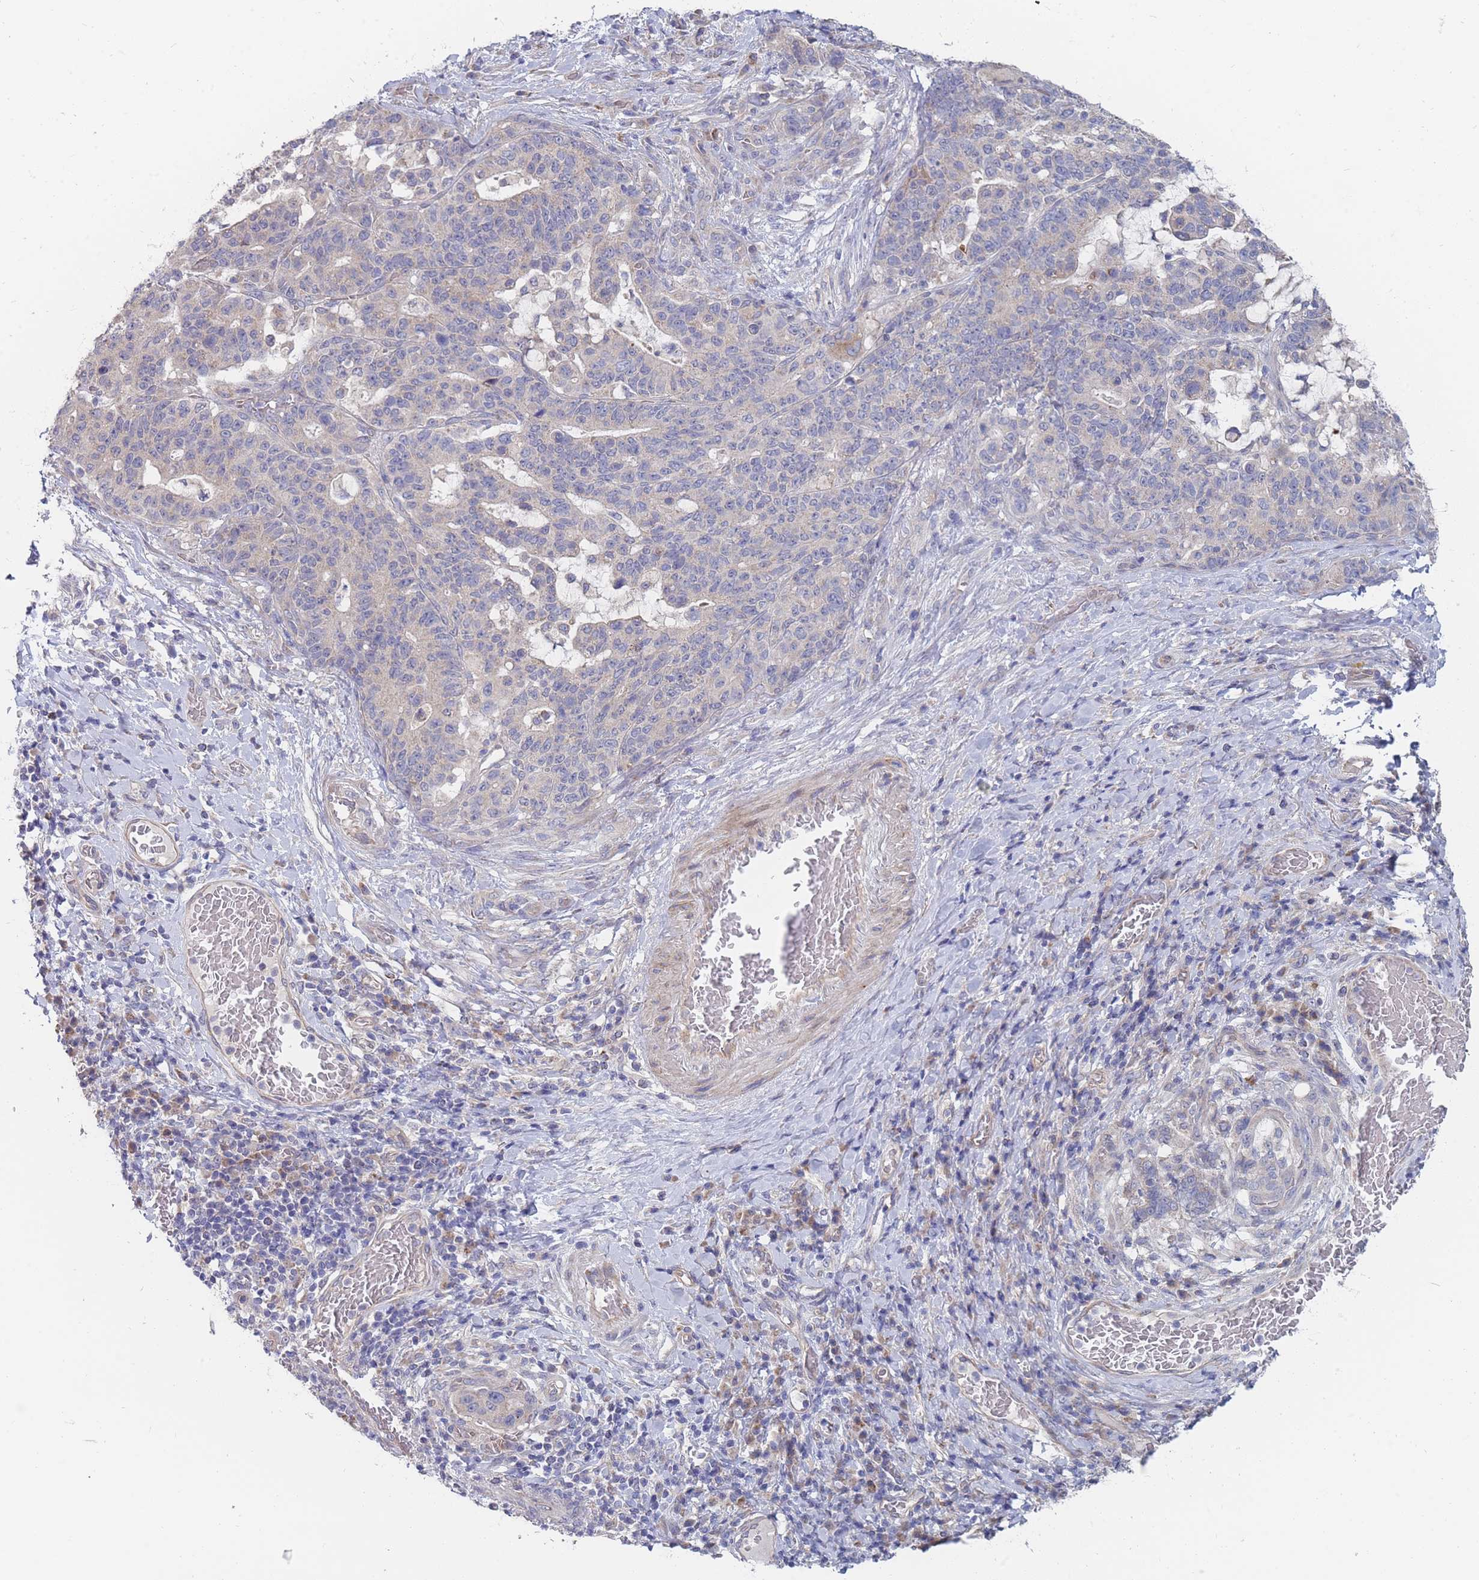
{"staining": {"intensity": "negative", "quantity": "none", "location": "none"}, "tissue": "stomach cancer", "cell_type": "Tumor cells", "image_type": "cancer", "snomed": [{"axis": "morphology", "description": "Normal tissue, NOS"}, {"axis": "morphology", "description": "Adenocarcinoma, NOS"}, {"axis": "topography", "description": "Stomach"}], "caption": "IHC image of stomach cancer stained for a protein (brown), which demonstrates no expression in tumor cells.", "gene": "NUB1", "patient": {"sex": "female", "age": 64}}